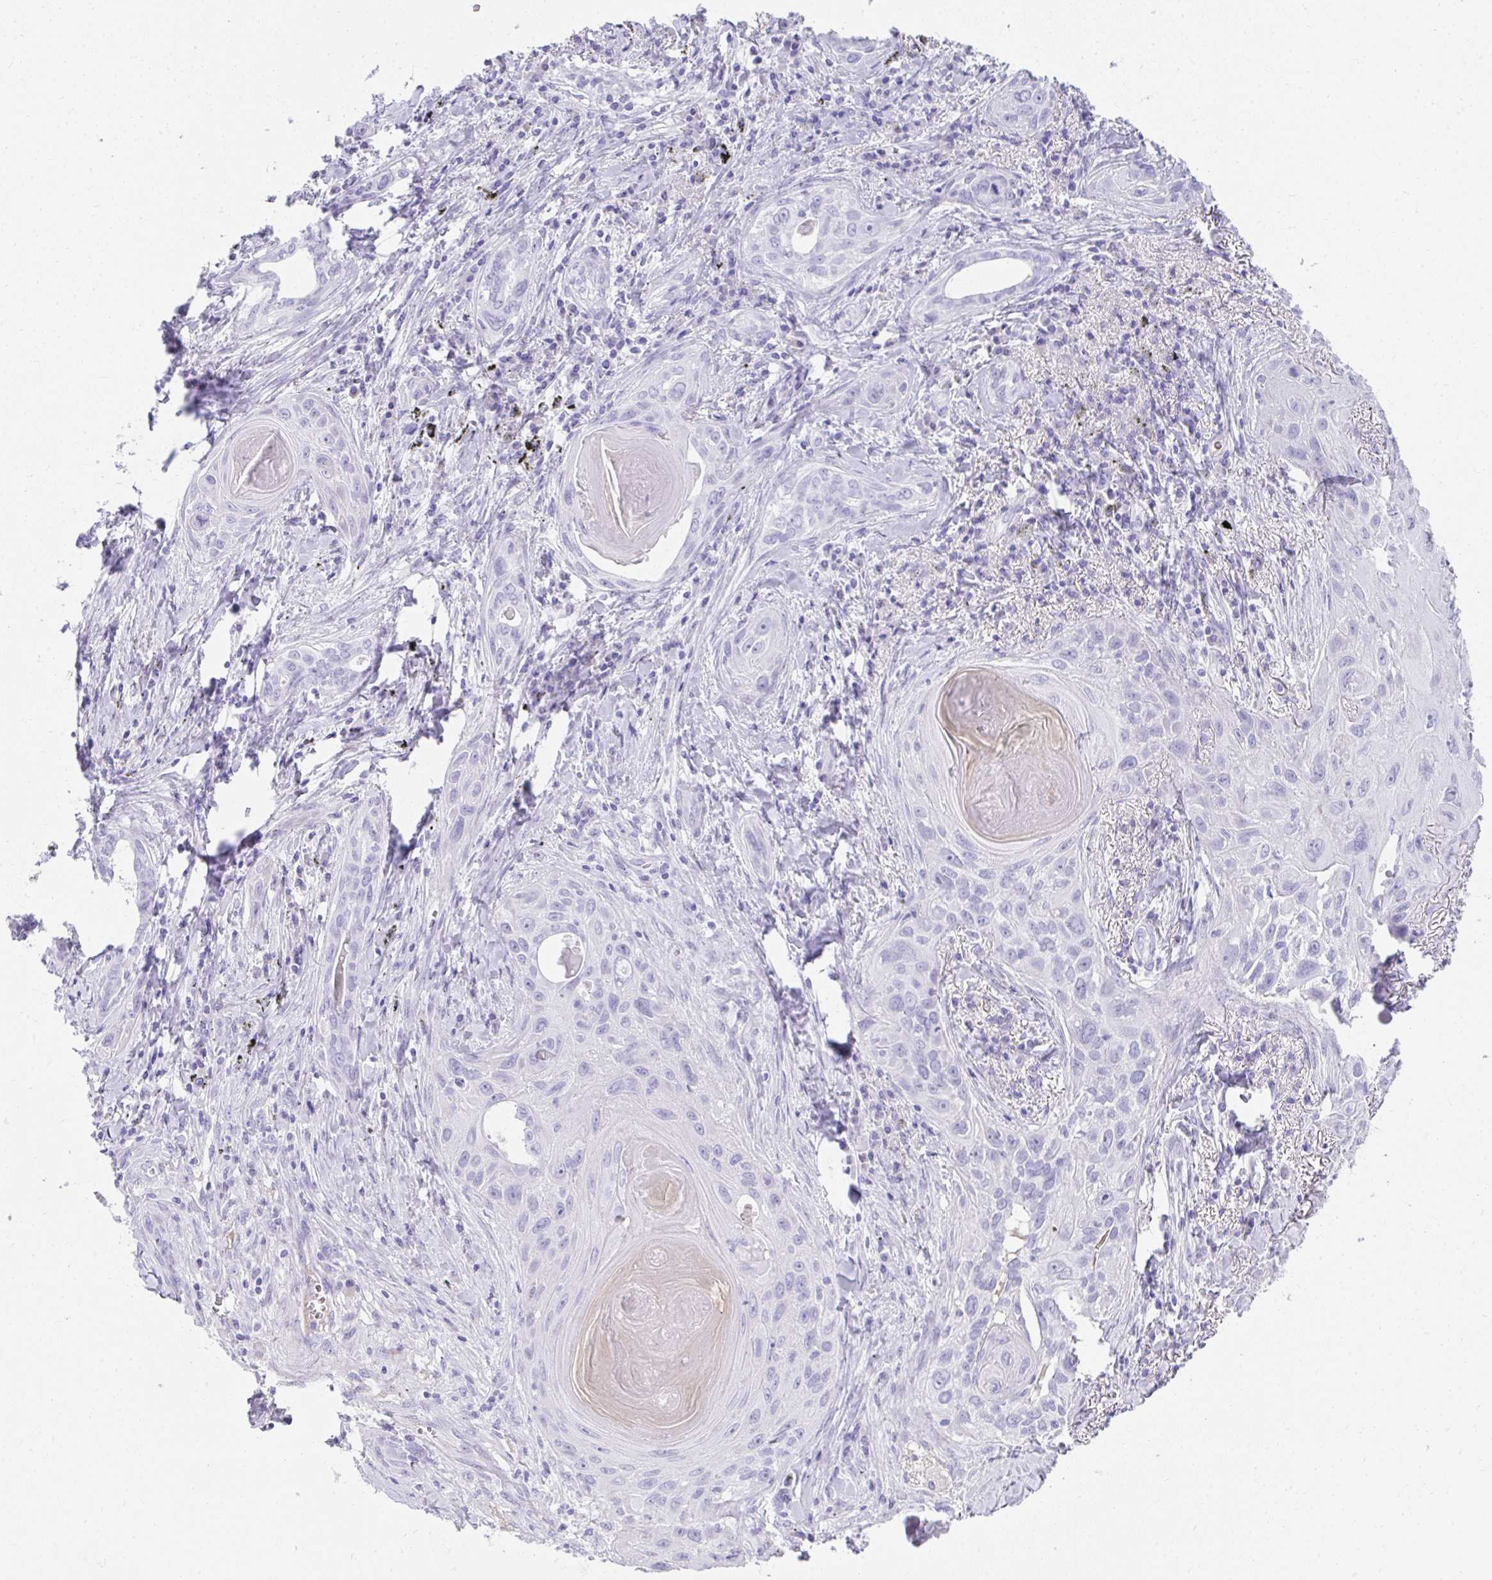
{"staining": {"intensity": "negative", "quantity": "none", "location": "none"}, "tissue": "lung cancer", "cell_type": "Tumor cells", "image_type": "cancer", "snomed": [{"axis": "morphology", "description": "Squamous cell carcinoma, NOS"}, {"axis": "topography", "description": "Lung"}], "caption": "A high-resolution histopathology image shows immunohistochemistry staining of lung cancer, which reveals no significant expression in tumor cells. (Brightfield microscopy of DAB (3,3'-diaminobenzidine) immunohistochemistry (IHC) at high magnification).", "gene": "TNNT1", "patient": {"sex": "male", "age": 79}}